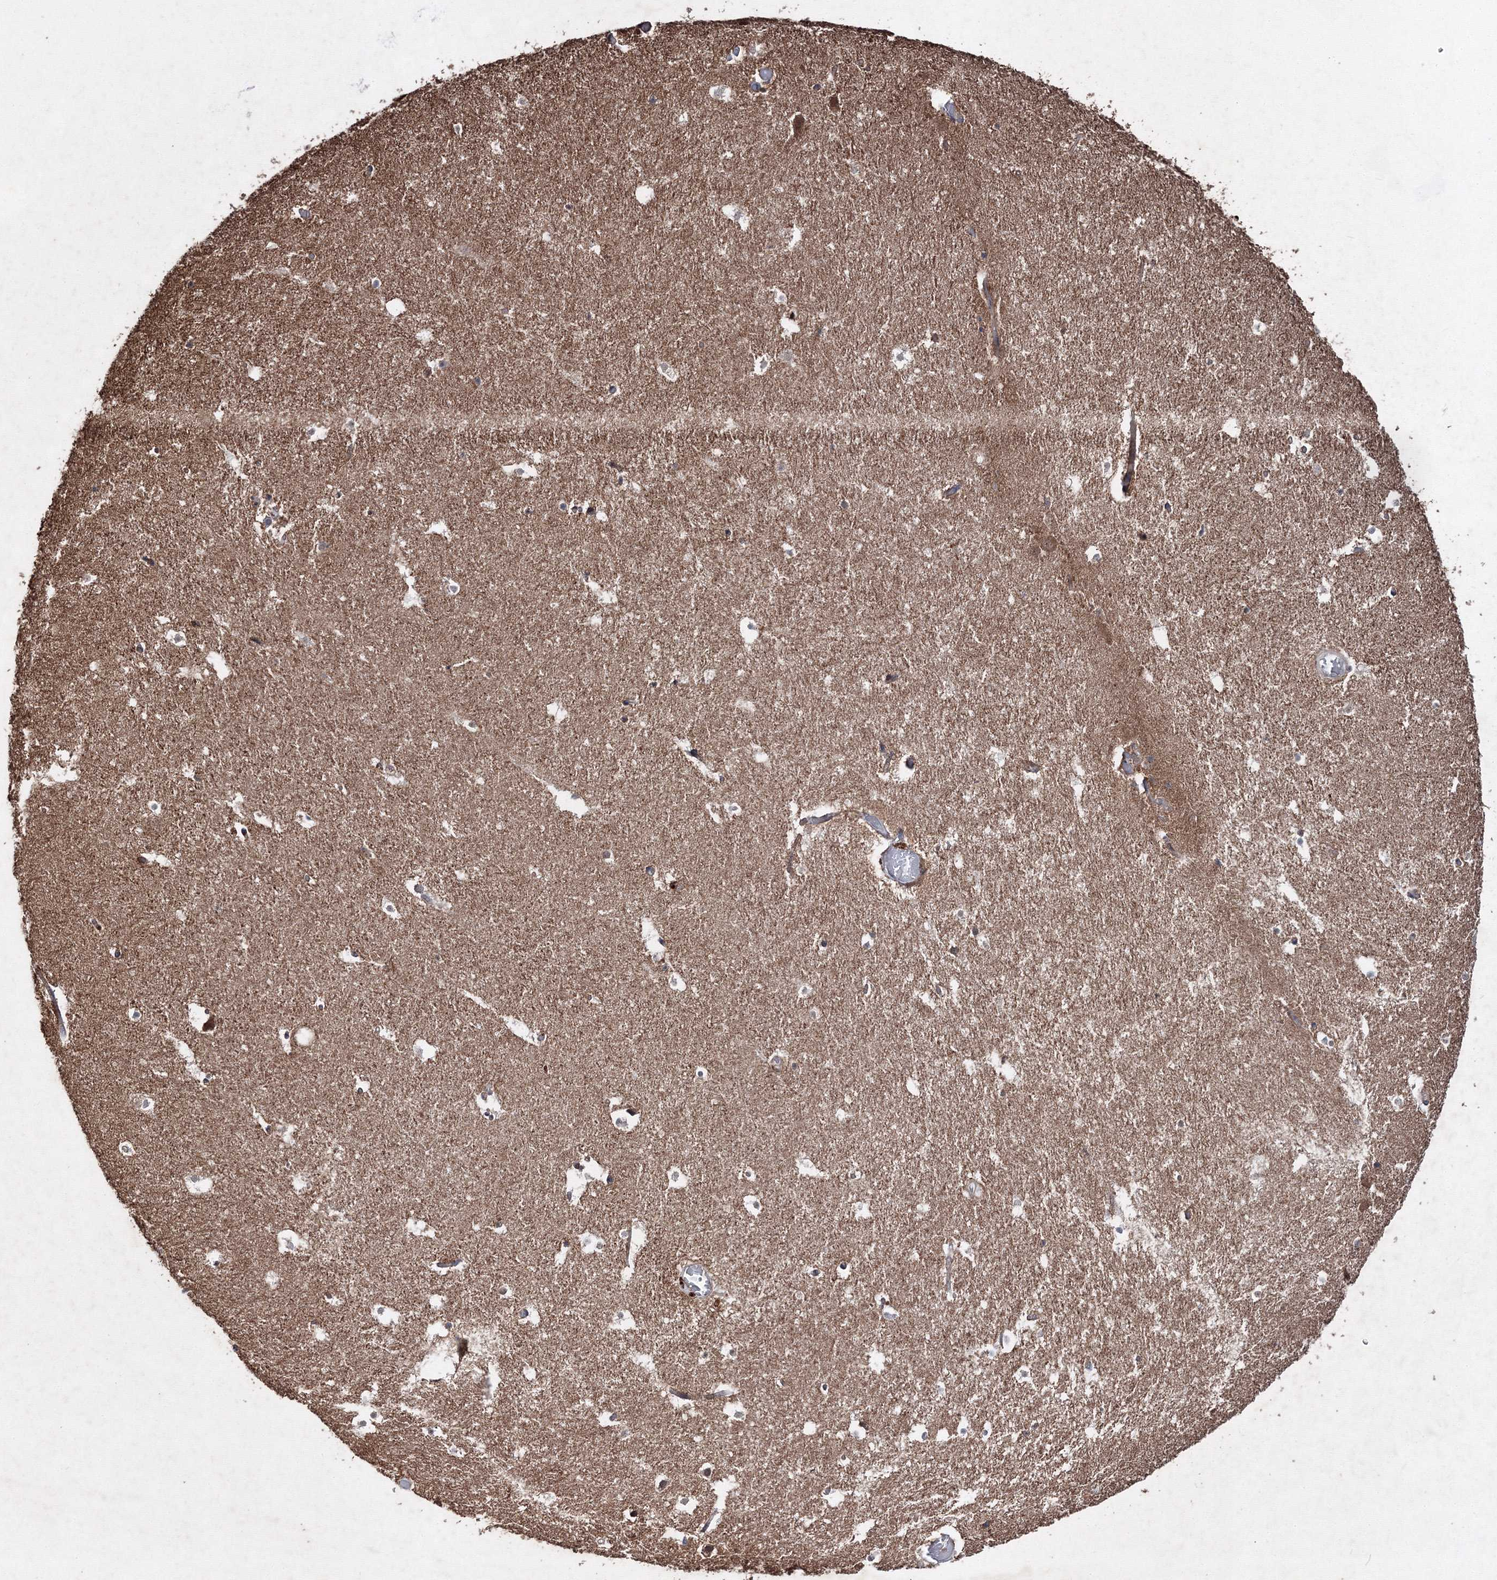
{"staining": {"intensity": "moderate", "quantity": "<25%", "location": "cytoplasmic/membranous"}, "tissue": "hippocampus", "cell_type": "Glial cells", "image_type": "normal", "snomed": [{"axis": "morphology", "description": "Normal tissue, NOS"}, {"axis": "topography", "description": "Hippocampus"}], "caption": "Approximately <25% of glial cells in normal hippocampus display moderate cytoplasmic/membranous protein positivity as visualized by brown immunohistochemical staining.", "gene": "GFM1", "patient": {"sex": "female", "age": 52}}